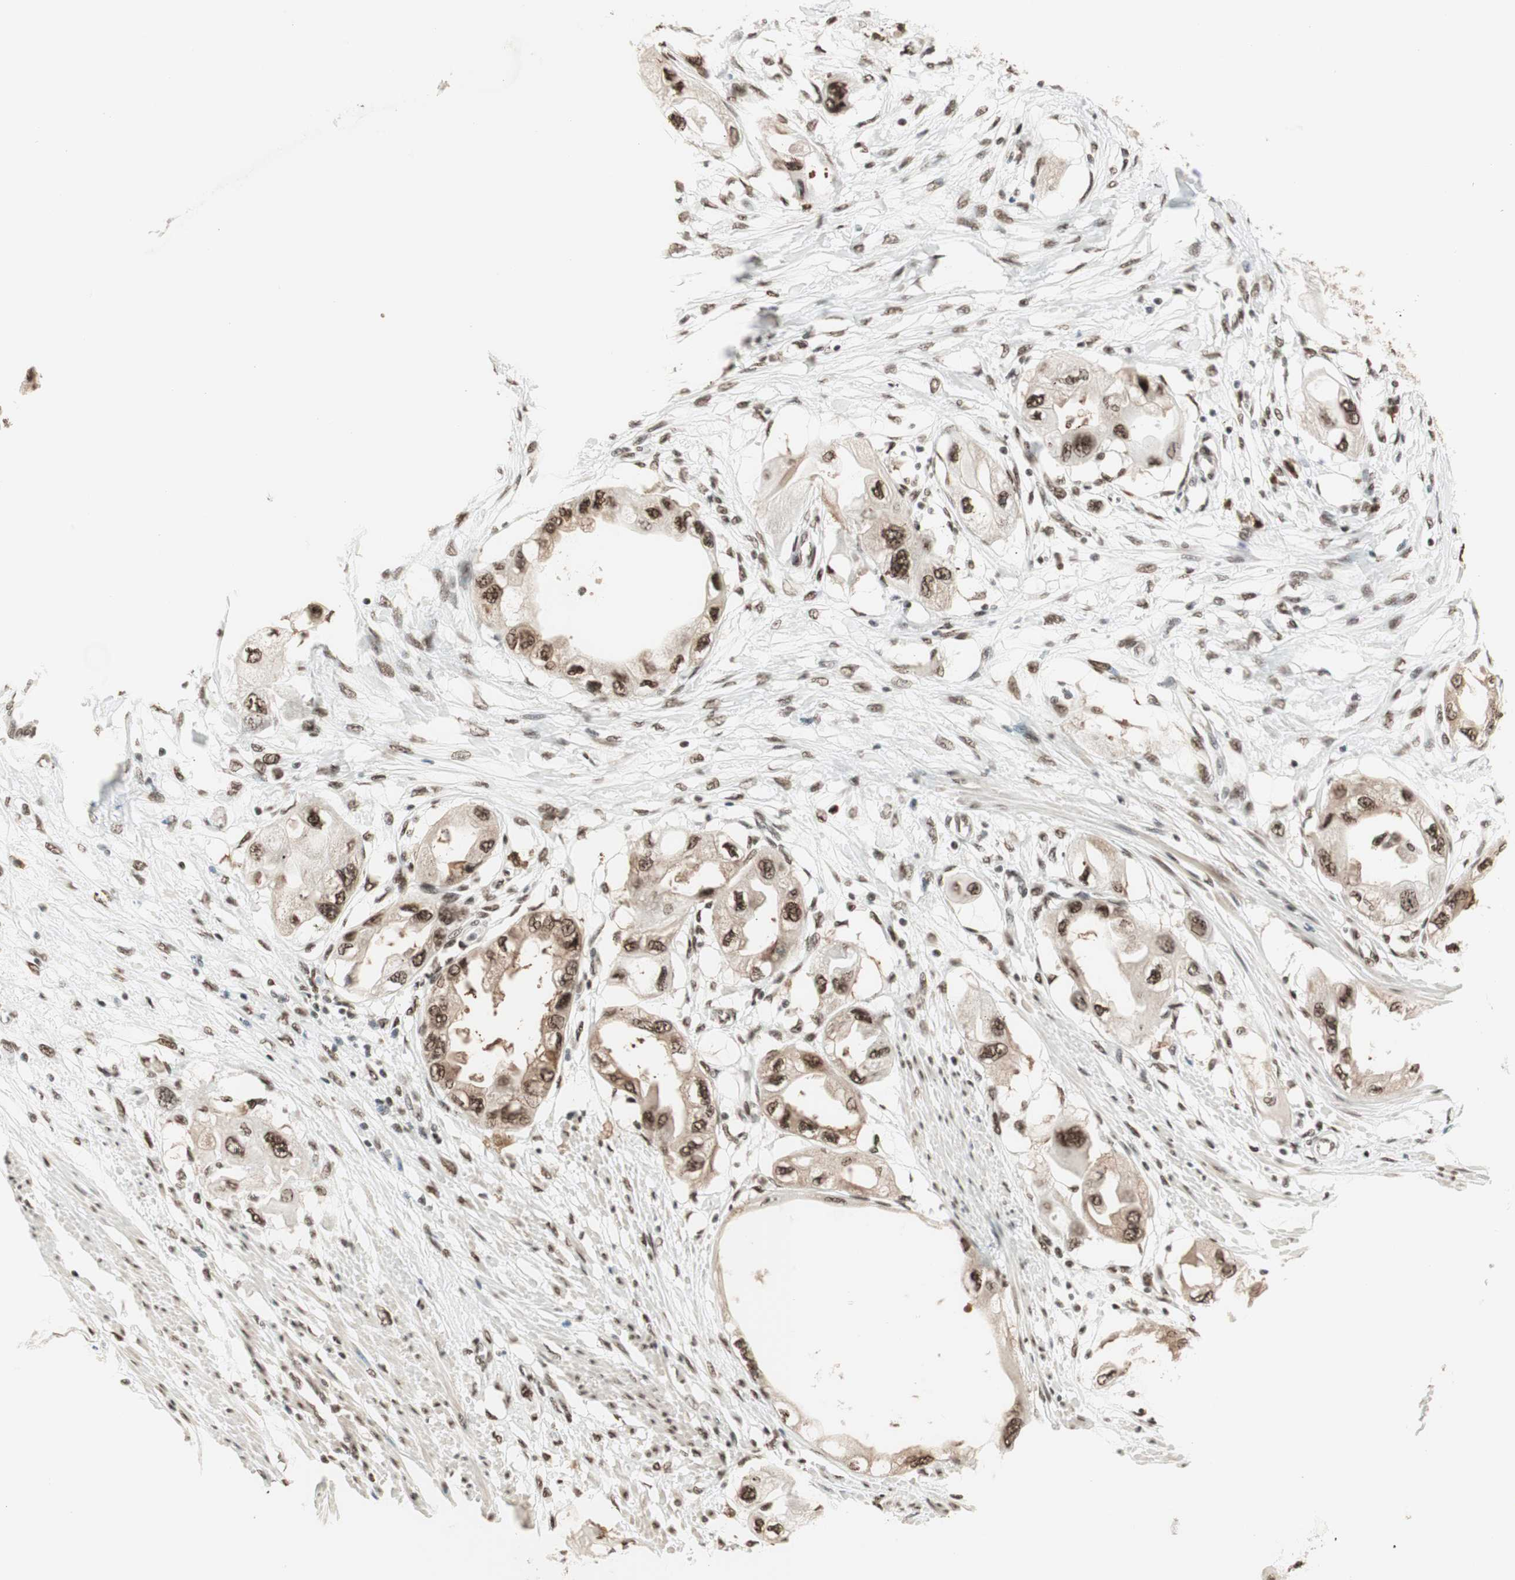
{"staining": {"intensity": "moderate", "quantity": ">75%", "location": "cytoplasmic/membranous,nuclear"}, "tissue": "endometrial cancer", "cell_type": "Tumor cells", "image_type": "cancer", "snomed": [{"axis": "morphology", "description": "Adenocarcinoma, NOS"}, {"axis": "topography", "description": "Endometrium"}], "caption": "This histopathology image exhibits IHC staining of human endometrial cancer, with medium moderate cytoplasmic/membranous and nuclear expression in approximately >75% of tumor cells.", "gene": "SMARCE1", "patient": {"sex": "female", "age": 67}}